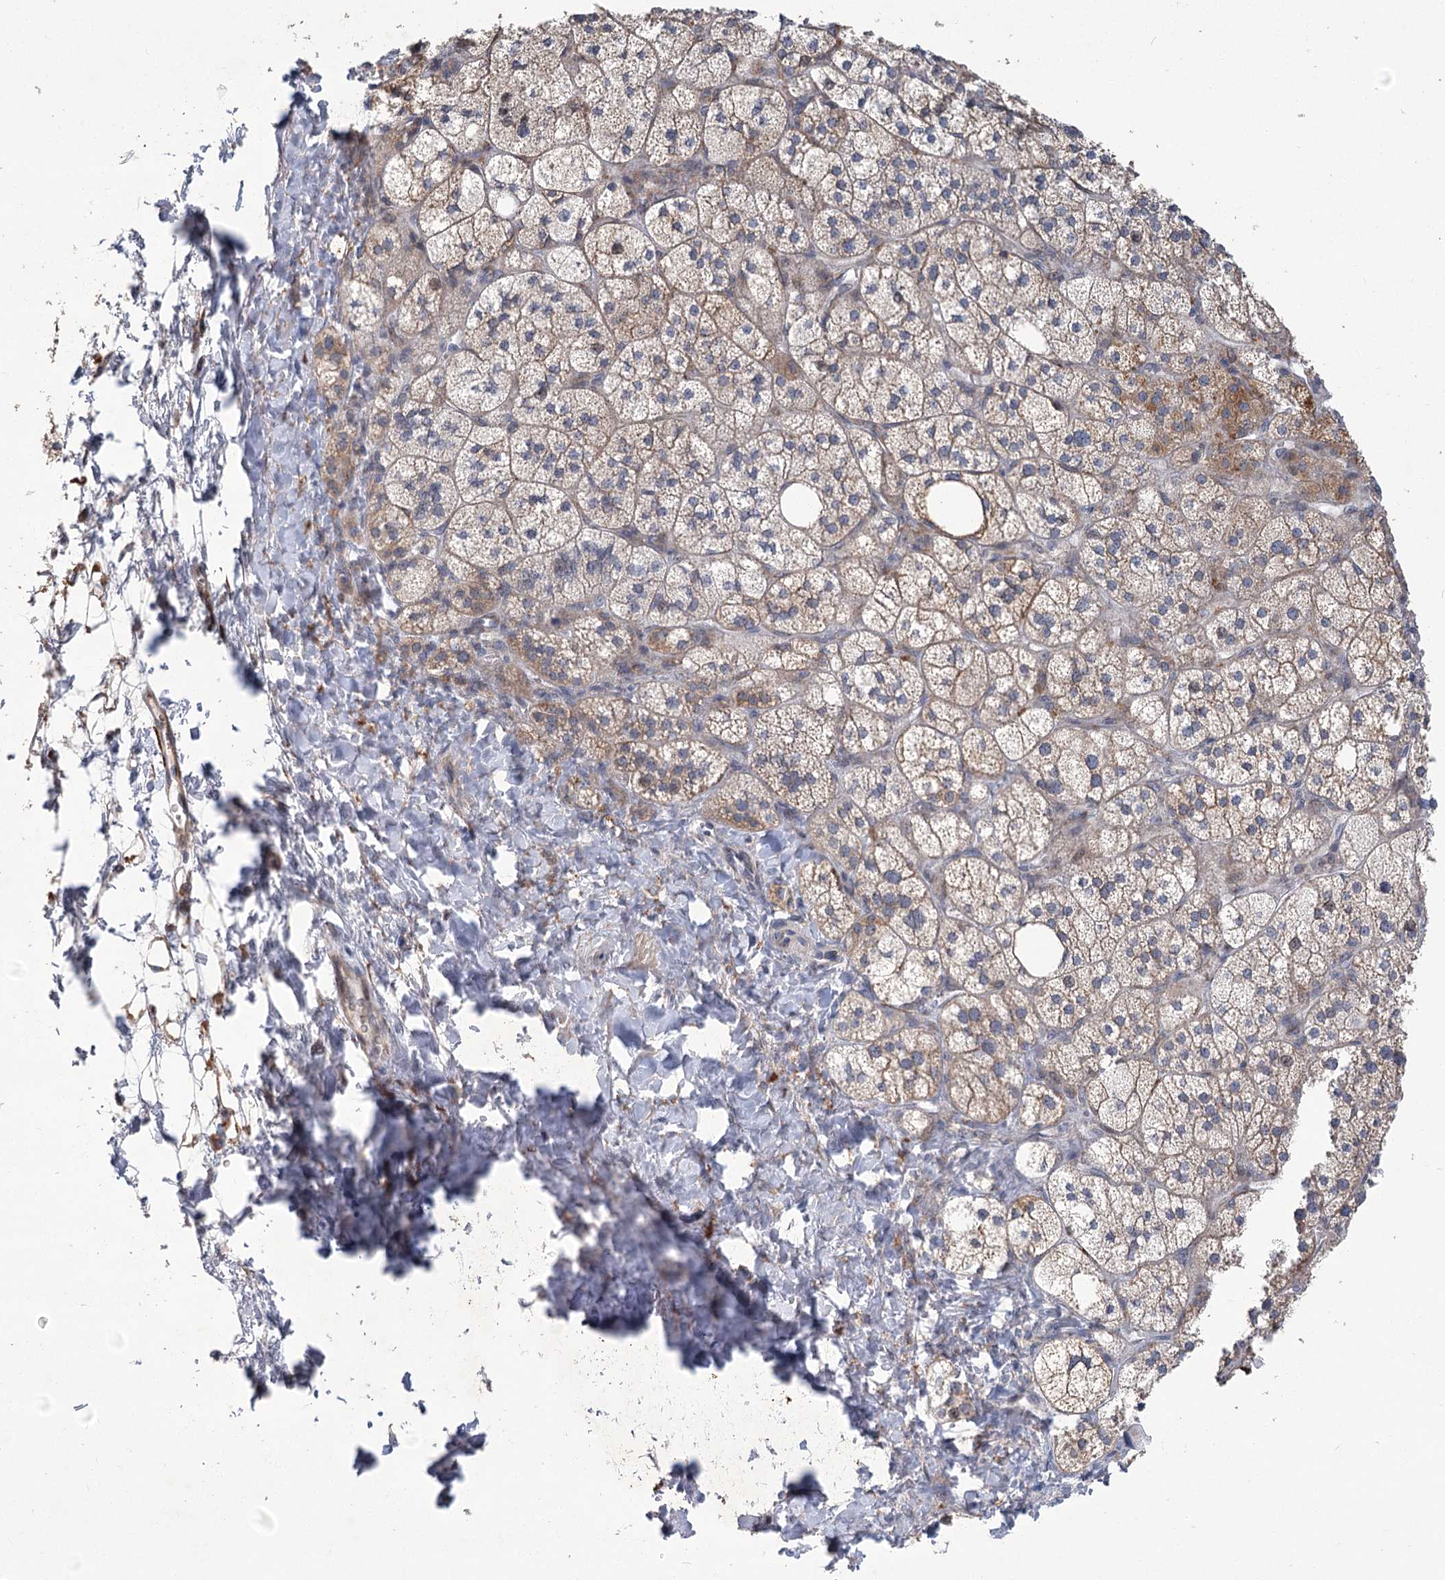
{"staining": {"intensity": "strong", "quantity": "25%-75%", "location": "cytoplasmic/membranous"}, "tissue": "adrenal gland", "cell_type": "Glandular cells", "image_type": "normal", "snomed": [{"axis": "morphology", "description": "Normal tissue, NOS"}, {"axis": "topography", "description": "Adrenal gland"}], "caption": "Immunohistochemistry (IHC) (DAB) staining of unremarkable adrenal gland displays strong cytoplasmic/membranous protein expression in approximately 25%-75% of glandular cells.", "gene": "GCNT4", "patient": {"sex": "male", "age": 61}}